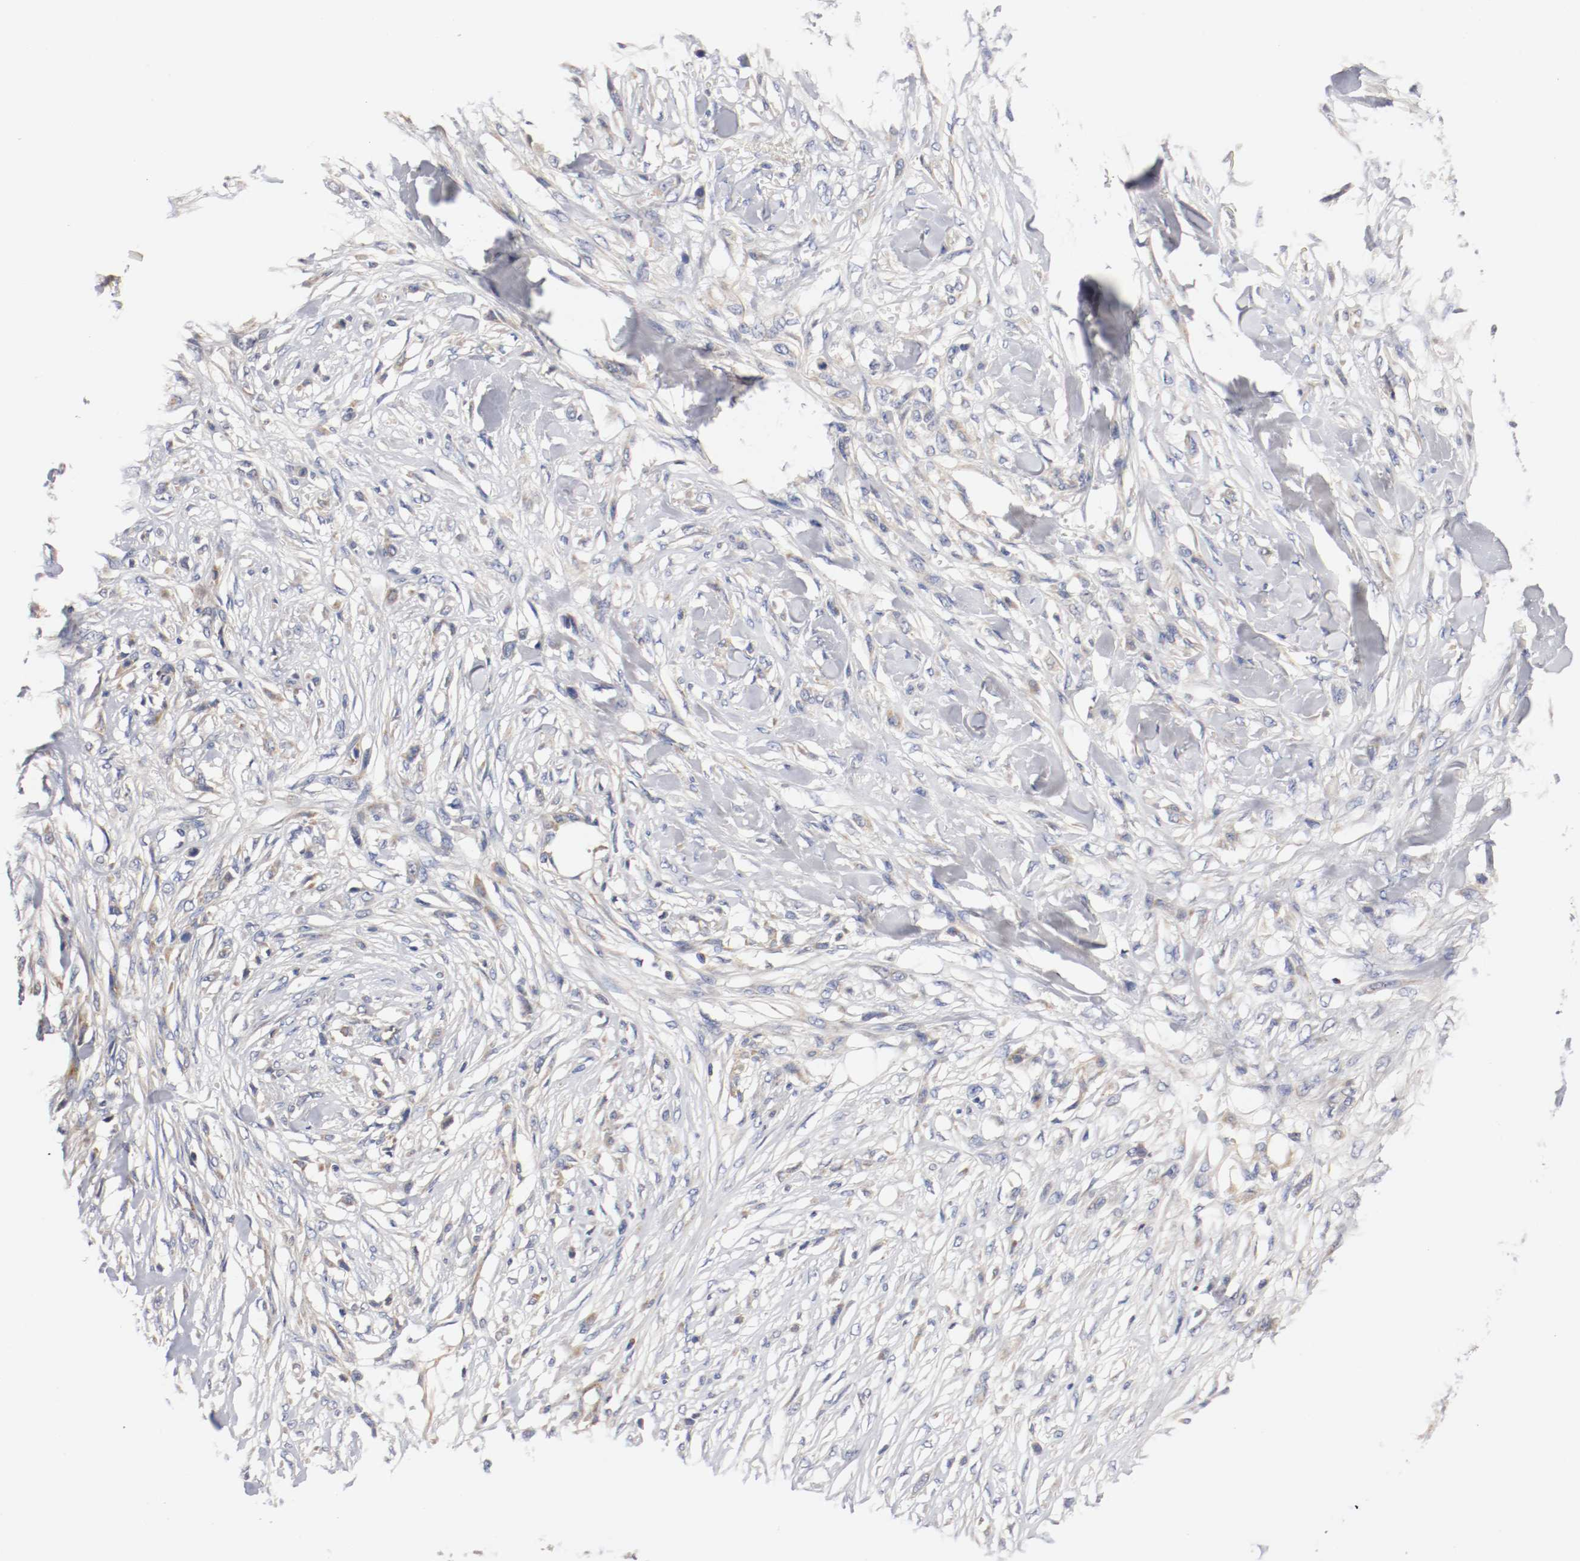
{"staining": {"intensity": "negative", "quantity": "none", "location": "none"}, "tissue": "skin cancer", "cell_type": "Tumor cells", "image_type": "cancer", "snomed": [{"axis": "morphology", "description": "Normal tissue, NOS"}, {"axis": "morphology", "description": "Squamous cell carcinoma, NOS"}, {"axis": "topography", "description": "Skin"}], "caption": "This histopathology image is of skin cancer (squamous cell carcinoma) stained with immunohistochemistry to label a protein in brown with the nuclei are counter-stained blue. There is no expression in tumor cells.", "gene": "PCSK6", "patient": {"sex": "female", "age": 59}}